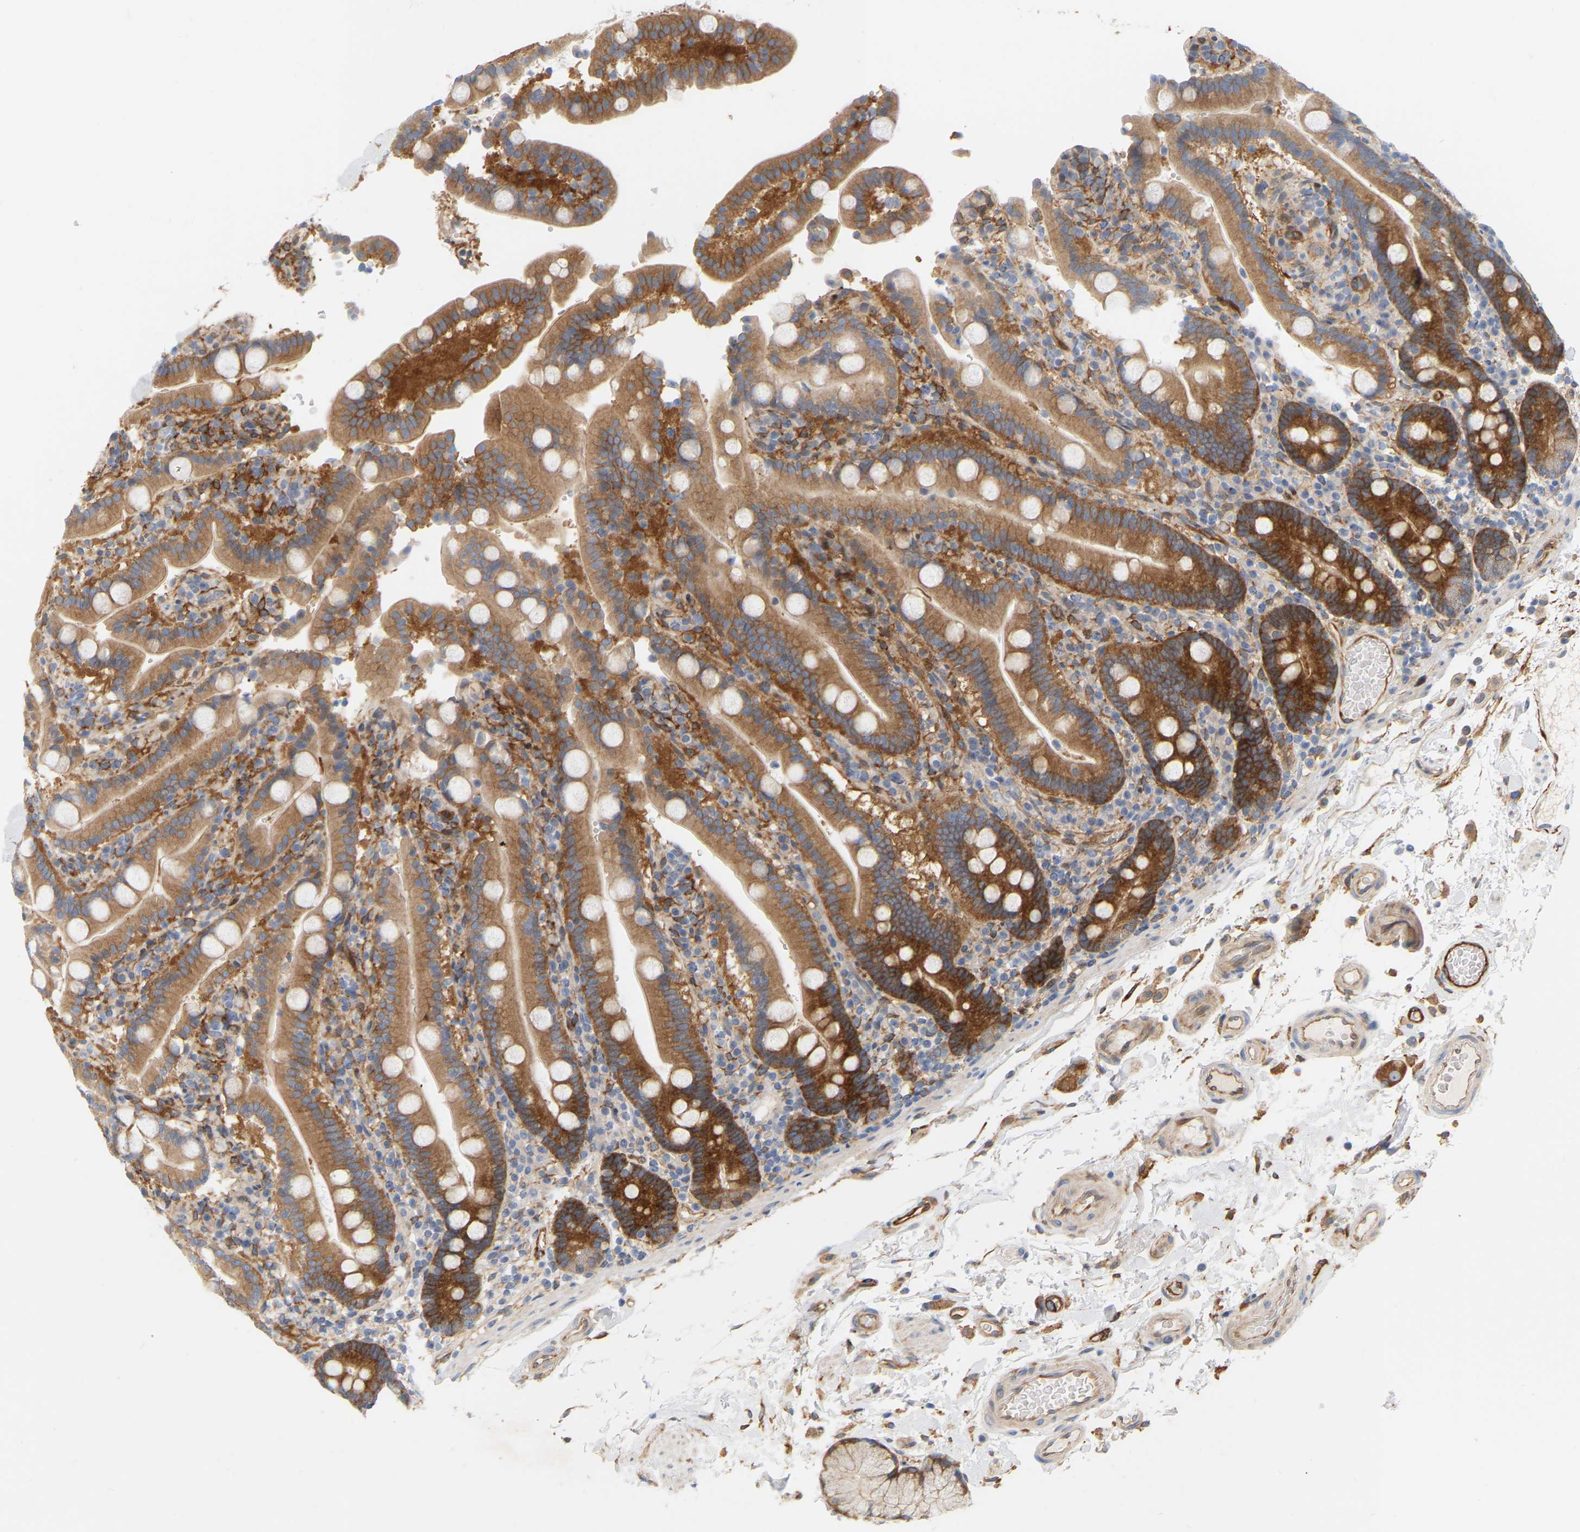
{"staining": {"intensity": "strong", "quantity": ">75%", "location": "cytoplasmic/membranous"}, "tissue": "duodenum", "cell_type": "Glandular cells", "image_type": "normal", "snomed": [{"axis": "morphology", "description": "Normal tissue, NOS"}, {"axis": "topography", "description": "Small intestine, NOS"}], "caption": "The photomicrograph displays immunohistochemical staining of benign duodenum. There is strong cytoplasmic/membranous positivity is appreciated in about >75% of glandular cells. (DAB IHC with brightfield microscopy, high magnification).", "gene": "RAPH1", "patient": {"sex": "female", "age": 71}}